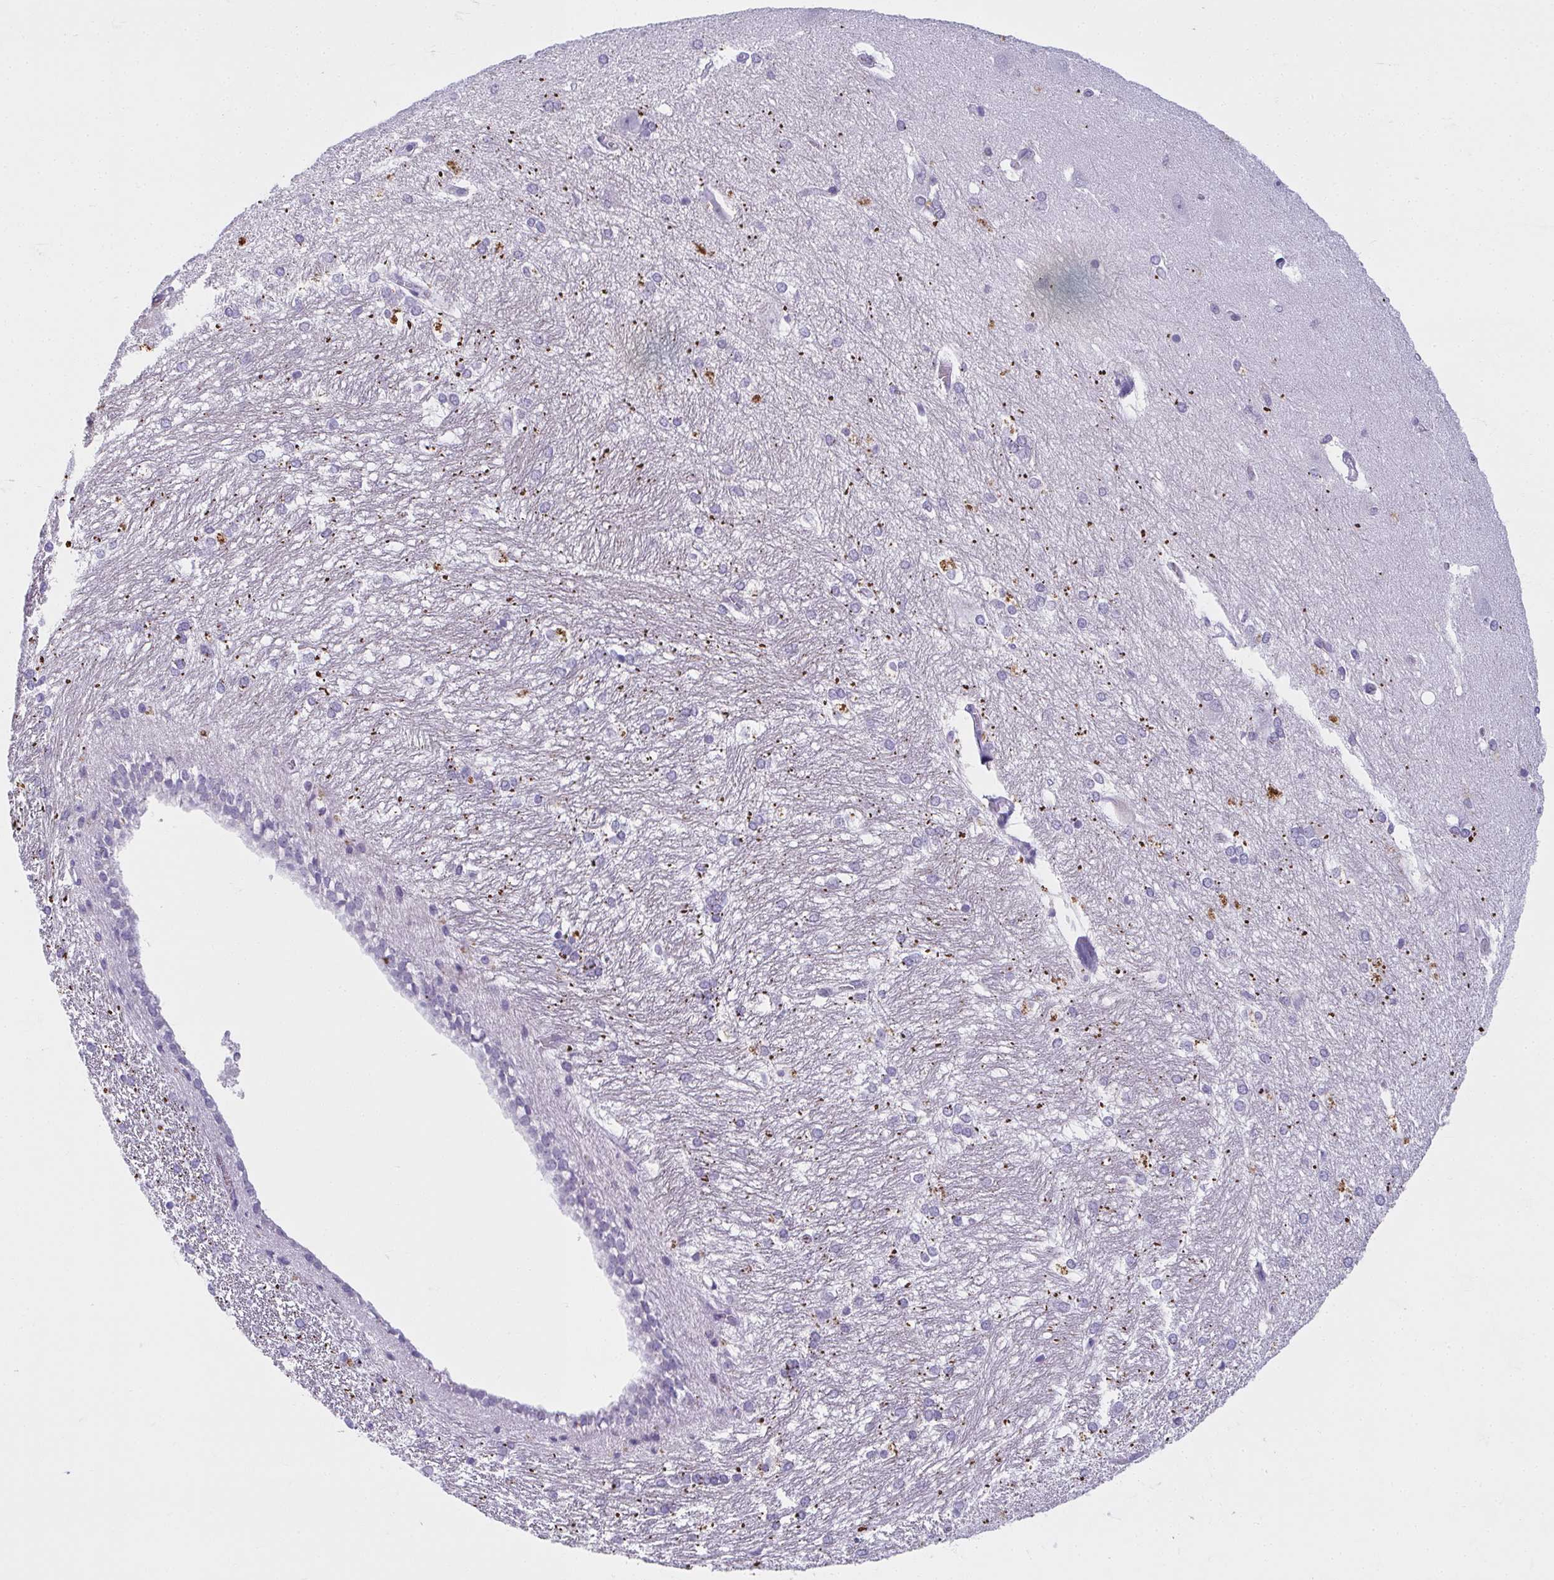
{"staining": {"intensity": "negative", "quantity": "none", "location": "none"}, "tissue": "hippocampus", "cell_type": "Glial cells", "image_type": "normal", "snomed": [{"axis": "morphology", "description": "Normal tissue, NOS"}, {"axis": "topography", "description": "Cerebral cortex"}, {"axis": "topography", "description": "Hippocampus"}], "caption": "This micrograph is of unremarkable hippocampus stained with immunohistochemistry (IHC) to label a protein in brown with the nuclei are counter-stained blue. There is no positivity in glial cells. The staining is performed using DAB (3,3'-diaminobenzidine) brown chromogen with nuclei counter-stained in using hematoxylin.", "gene": "MOBP", "patient": {"sex": "female", "age": 19}}